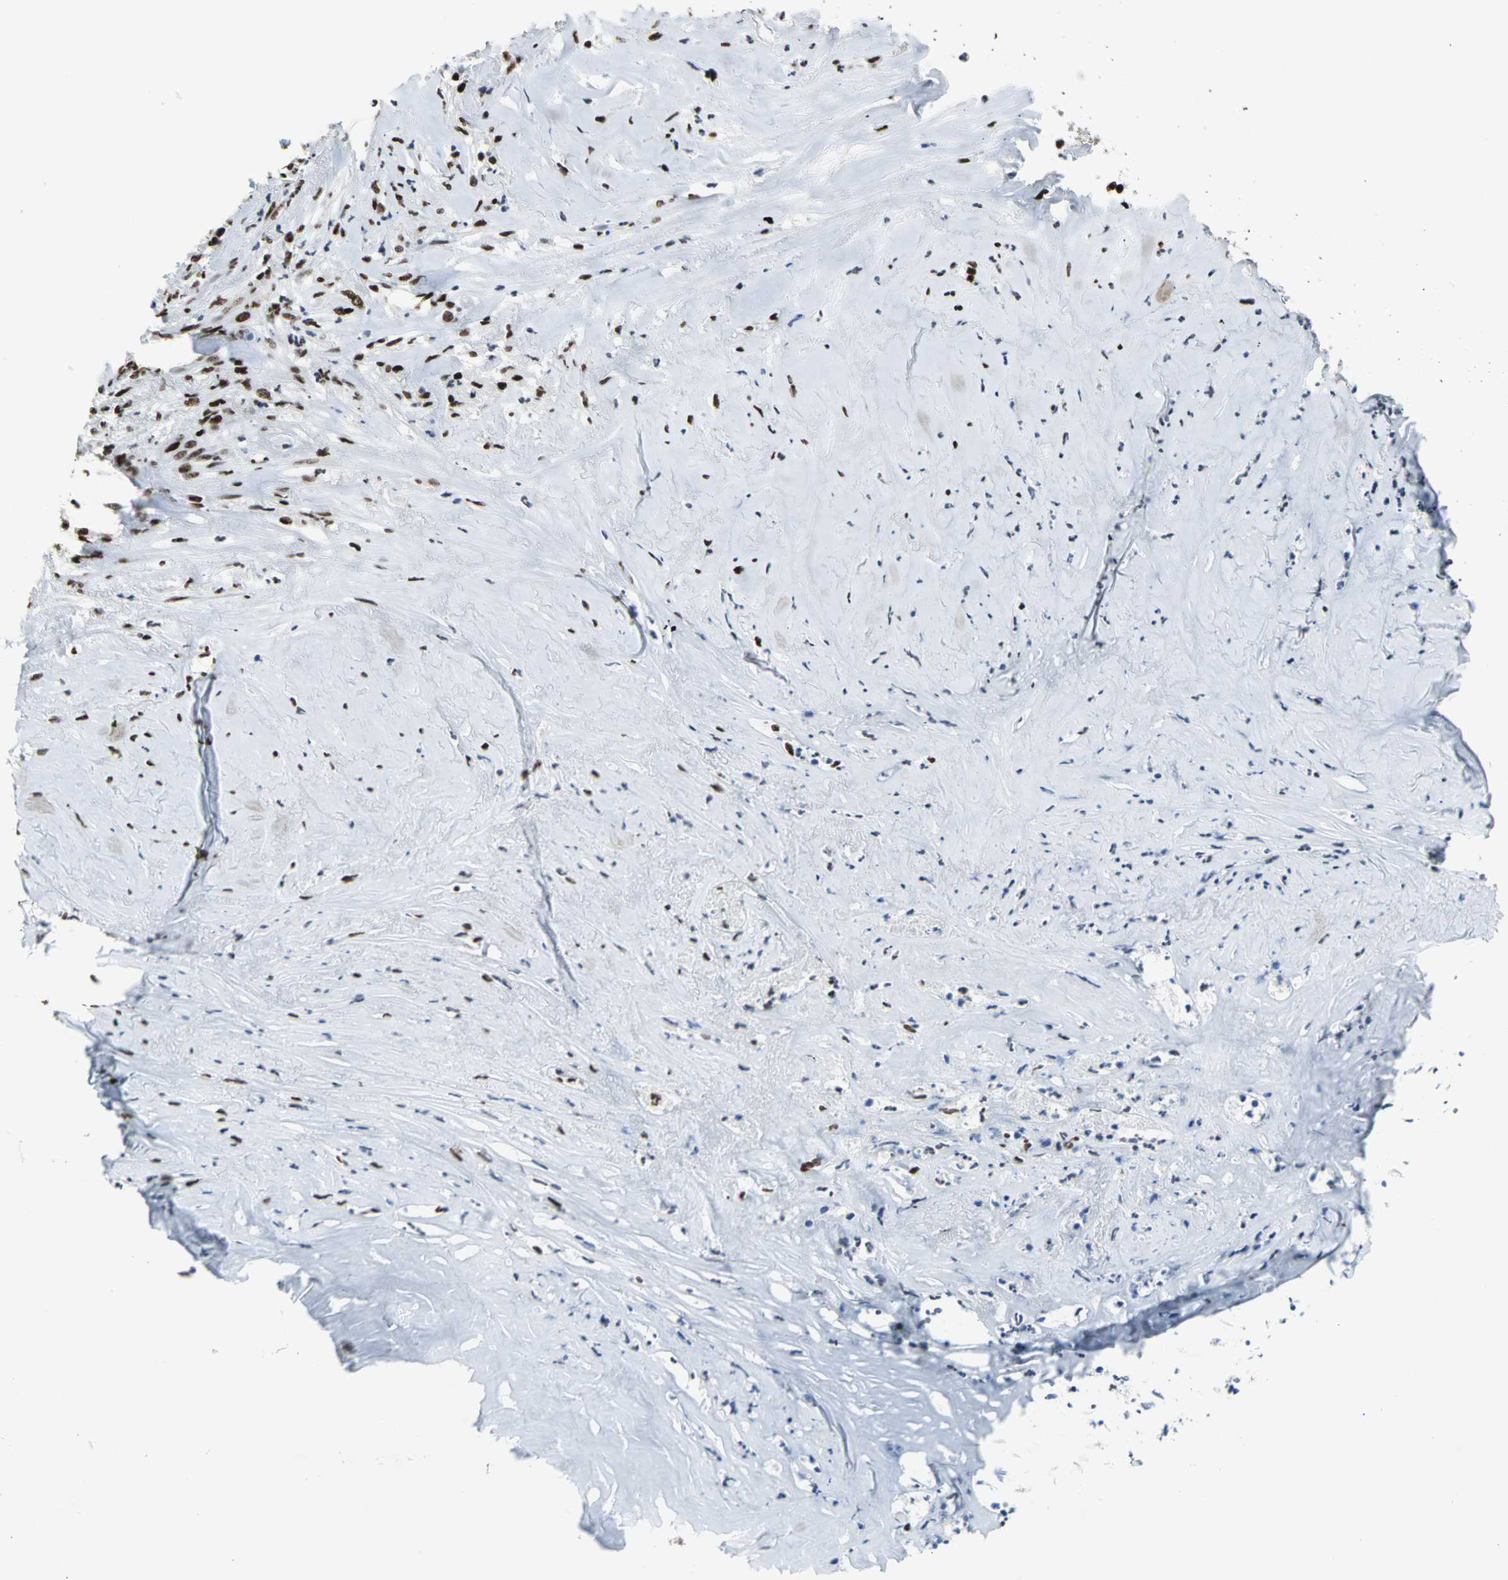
{"staining": {"intensity": "strong", "quantity": ">75%", "location": "nuclear"}, "tissue": "liver cancer", "cell_type": "Tumor cells", "image_type": "cancer", "snomed": [{"axis": "morphology", "description": "Cholangiocarcinoma"}, {"axis": "topography", "description": "Liver"}], "caption": "A brown stain highlights strong nuclear staining of a protein in human liver cancer (cholangiocarcinoma) tumor cells.", "gene": "HNRNPD", "patient": {"sex": "female", "age": 67}}